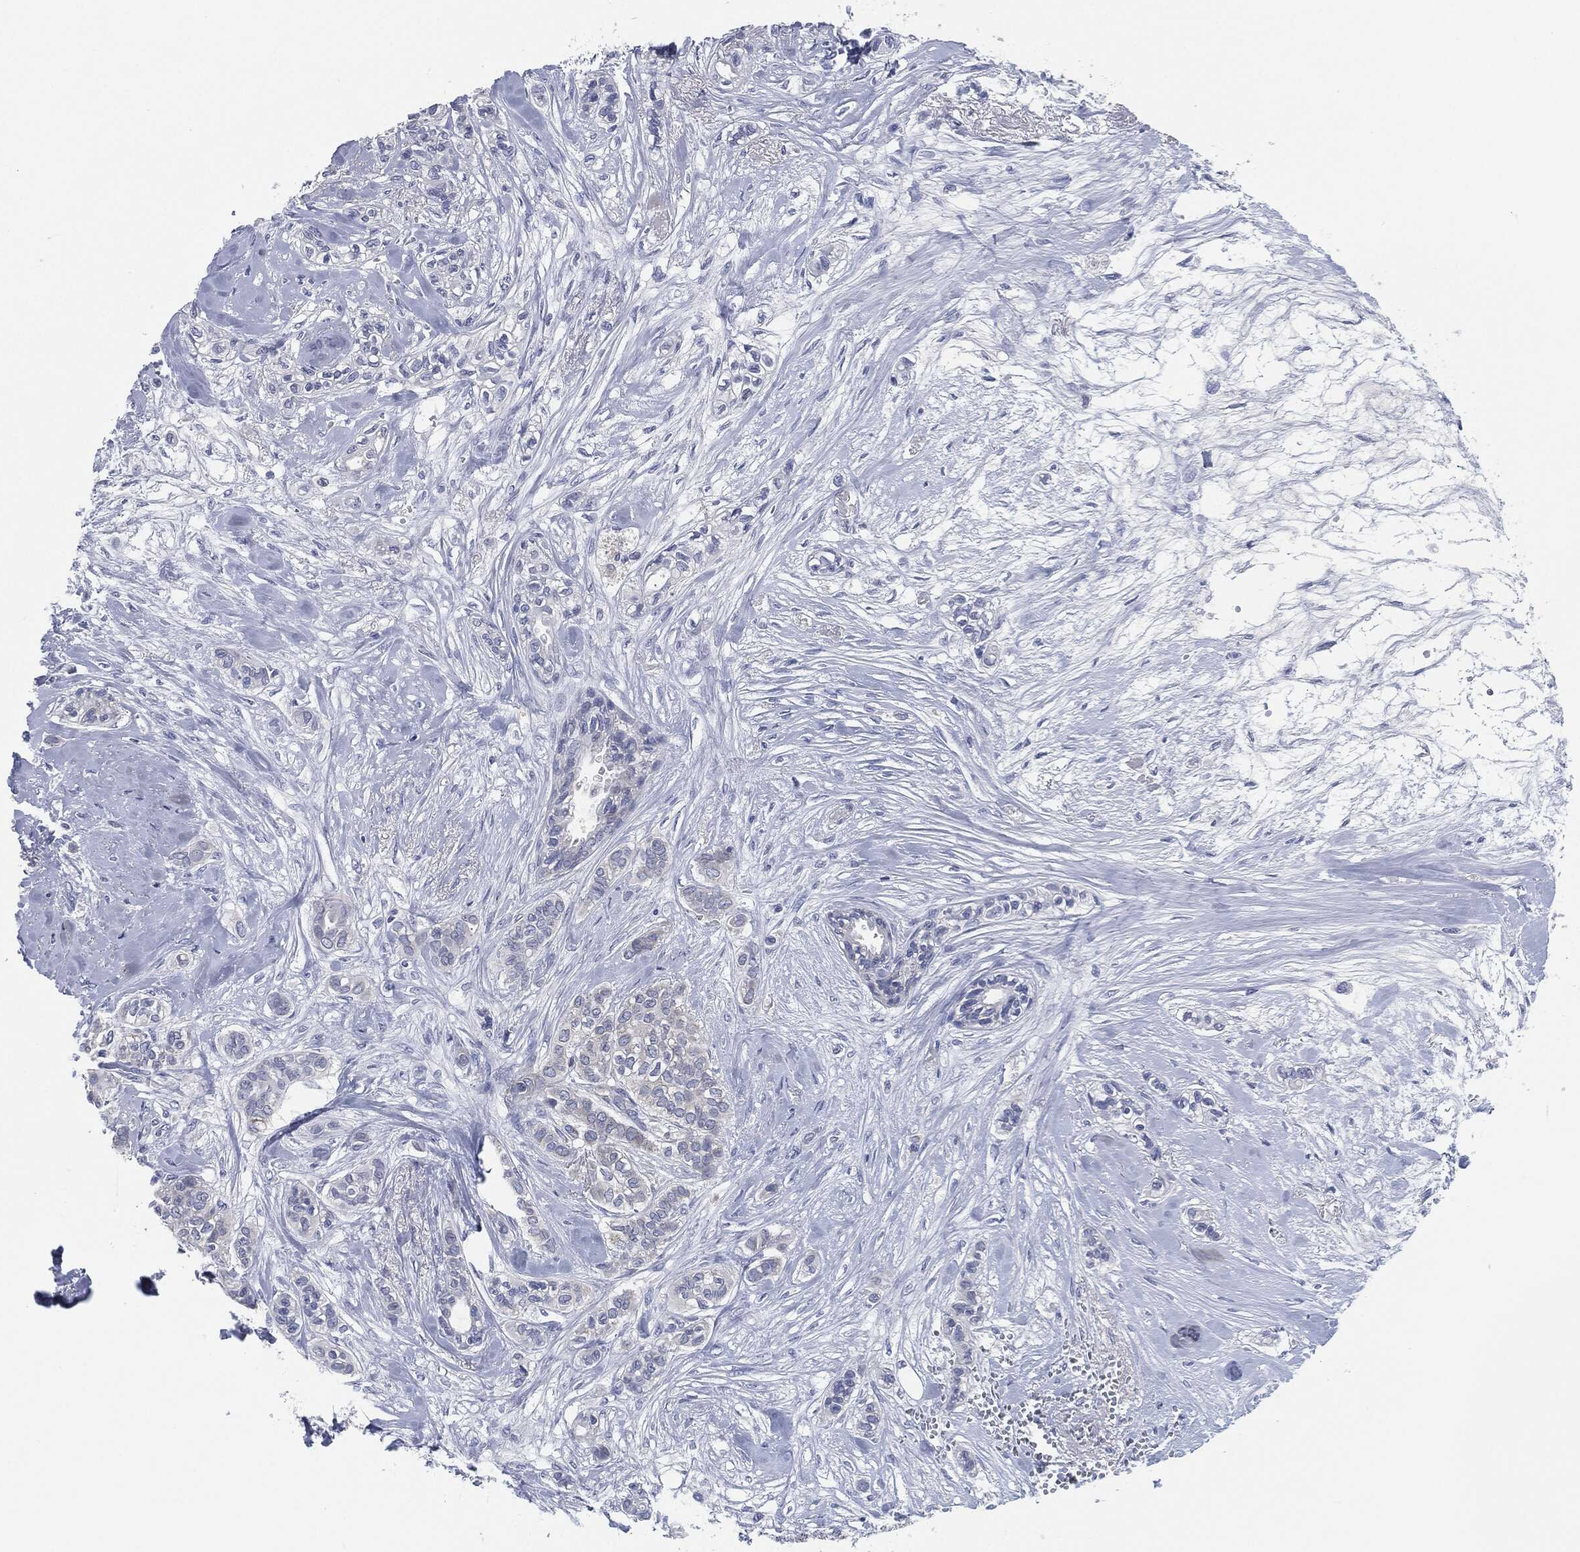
{"staining": {"intensity": "negative", "quantity": "none", "location": "none"}, "tissue": "breast cancer", "cell_type": "Tumor cells", "image_type": "cancer", "snomed": [{"axis": "morphology", "description": "Duct carcinoma"}, {"axis": "topography", "description": "Breast"}], "caption": "DAB immunohistochemical staining of human breast cancer displays no significant expression in tumor cells. Nuclei are stained in blue.", "gene": "SIGLEC9", "patient": {"sex": "female", "age": 71}}